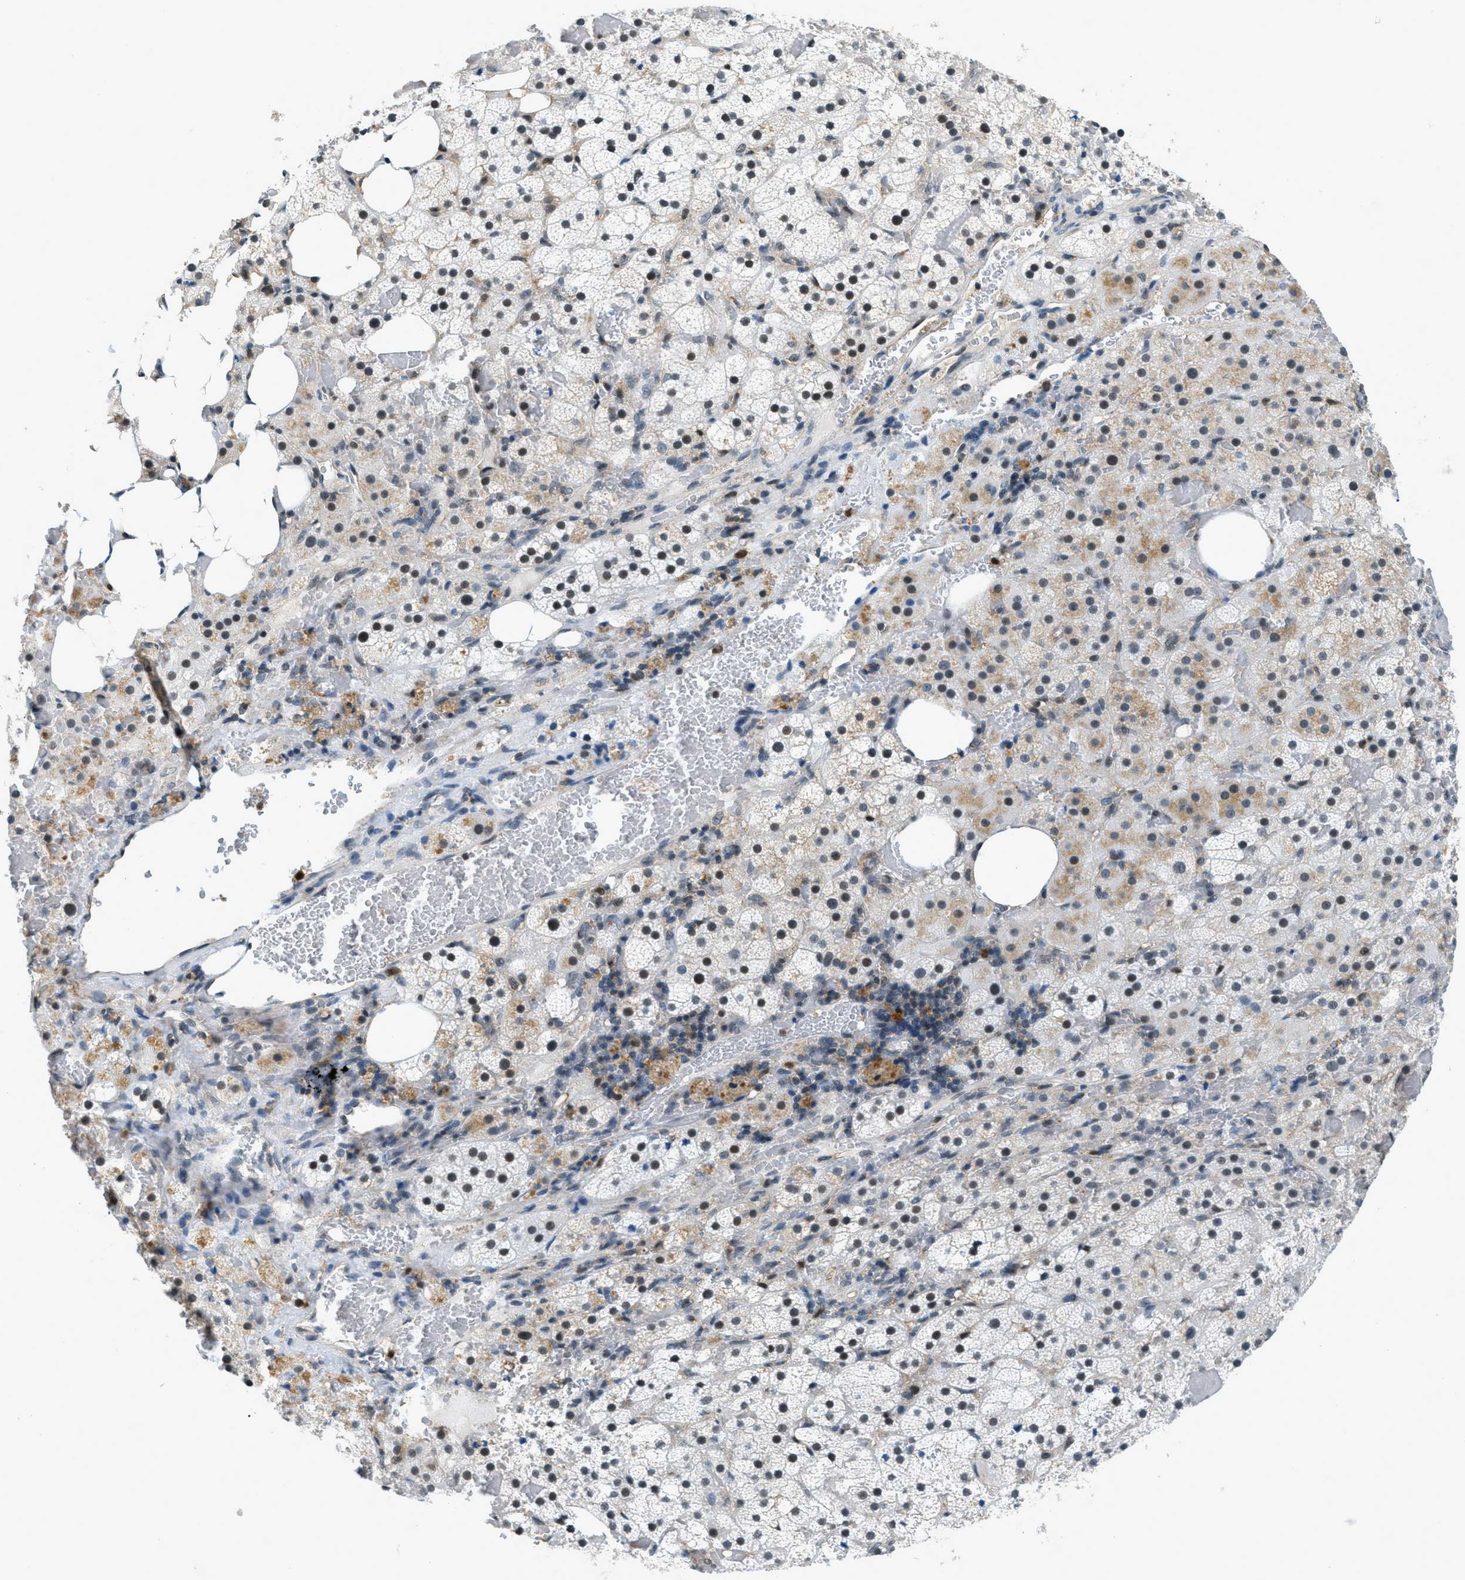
{"staining": {"intensity": "moderate", "quantity": "25%-75%", "location": "nuclear"}, "tissue": "adrenal gland", "cell_type": "Glandular cells", "image_type": "normal", "snomed": [{"axis": "morphology", "description": "Normal tissue, NOS"}, {"axis": "topography", "description": "Adrenal gland"}], "caption": "IHC (DAB) staining of unremarkable human adrenal gland shows moderate nuclear protein staining in about 25%-75% of glandular cells.", "gene": "OGFR", "patient": {"sex": "female", "age": 59}}